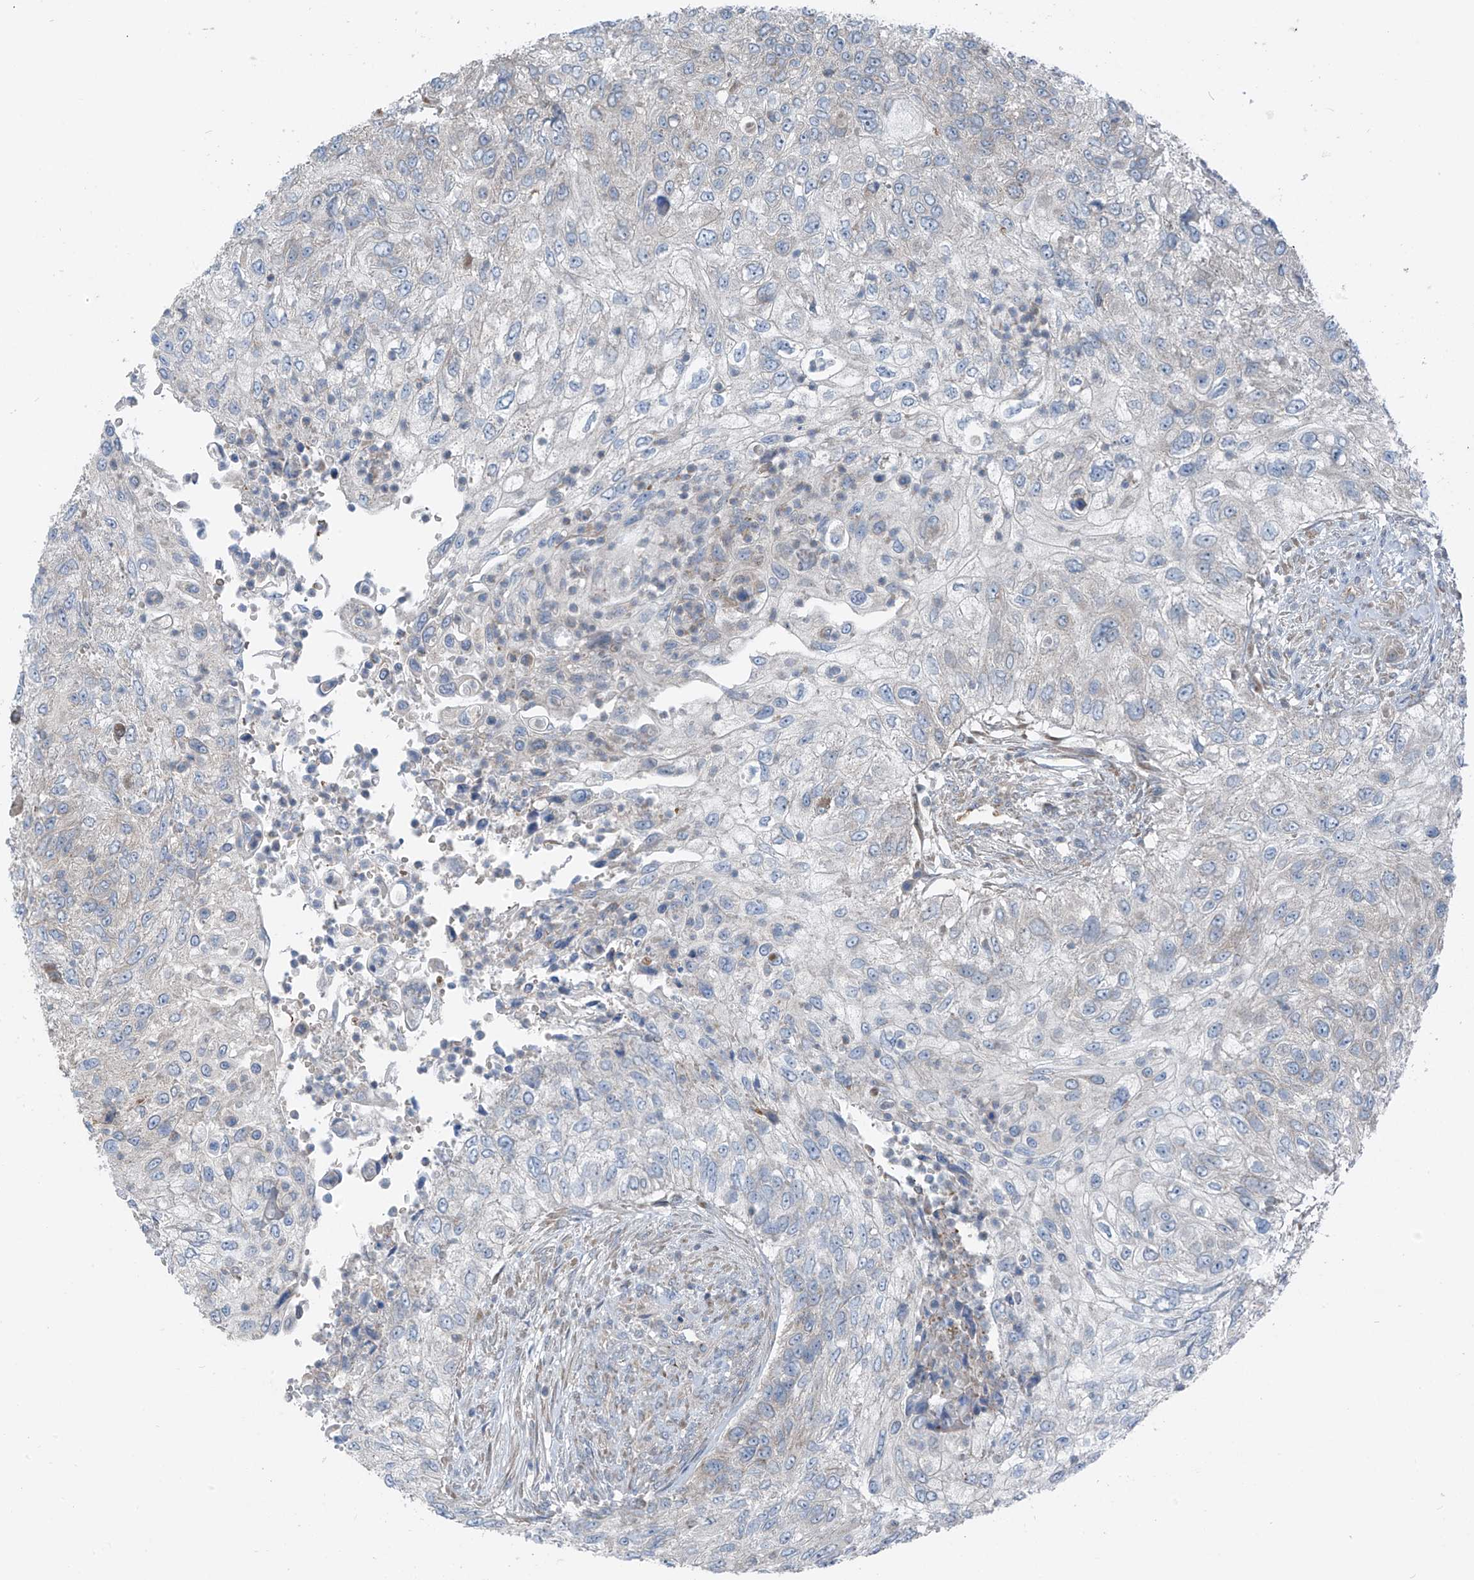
{"staining": {"intensity": "negative", "quantity": "none", "location": "none"}, "tissue": "urothelial cancer", "cell_type": "Tumor cells", "image_type": "cancer", "snomed": [{"axis": "morphology", "description": "Urothelial carcinoma, High grade"}, {"axis": "topography", "description": "Urinary bladder"}], "caption": "Urothelial cancer was stained to show a protein in brown. There is no significant staining in tumor cells. (Stains: DAB (3,3'-diaminobenzidine) IHC with hematoxylin counter stain, Microscopy: brightfield microscopy at high magnification).", "gene": "SLC12A6", "patient": {"sex": "female", "age": 60}}